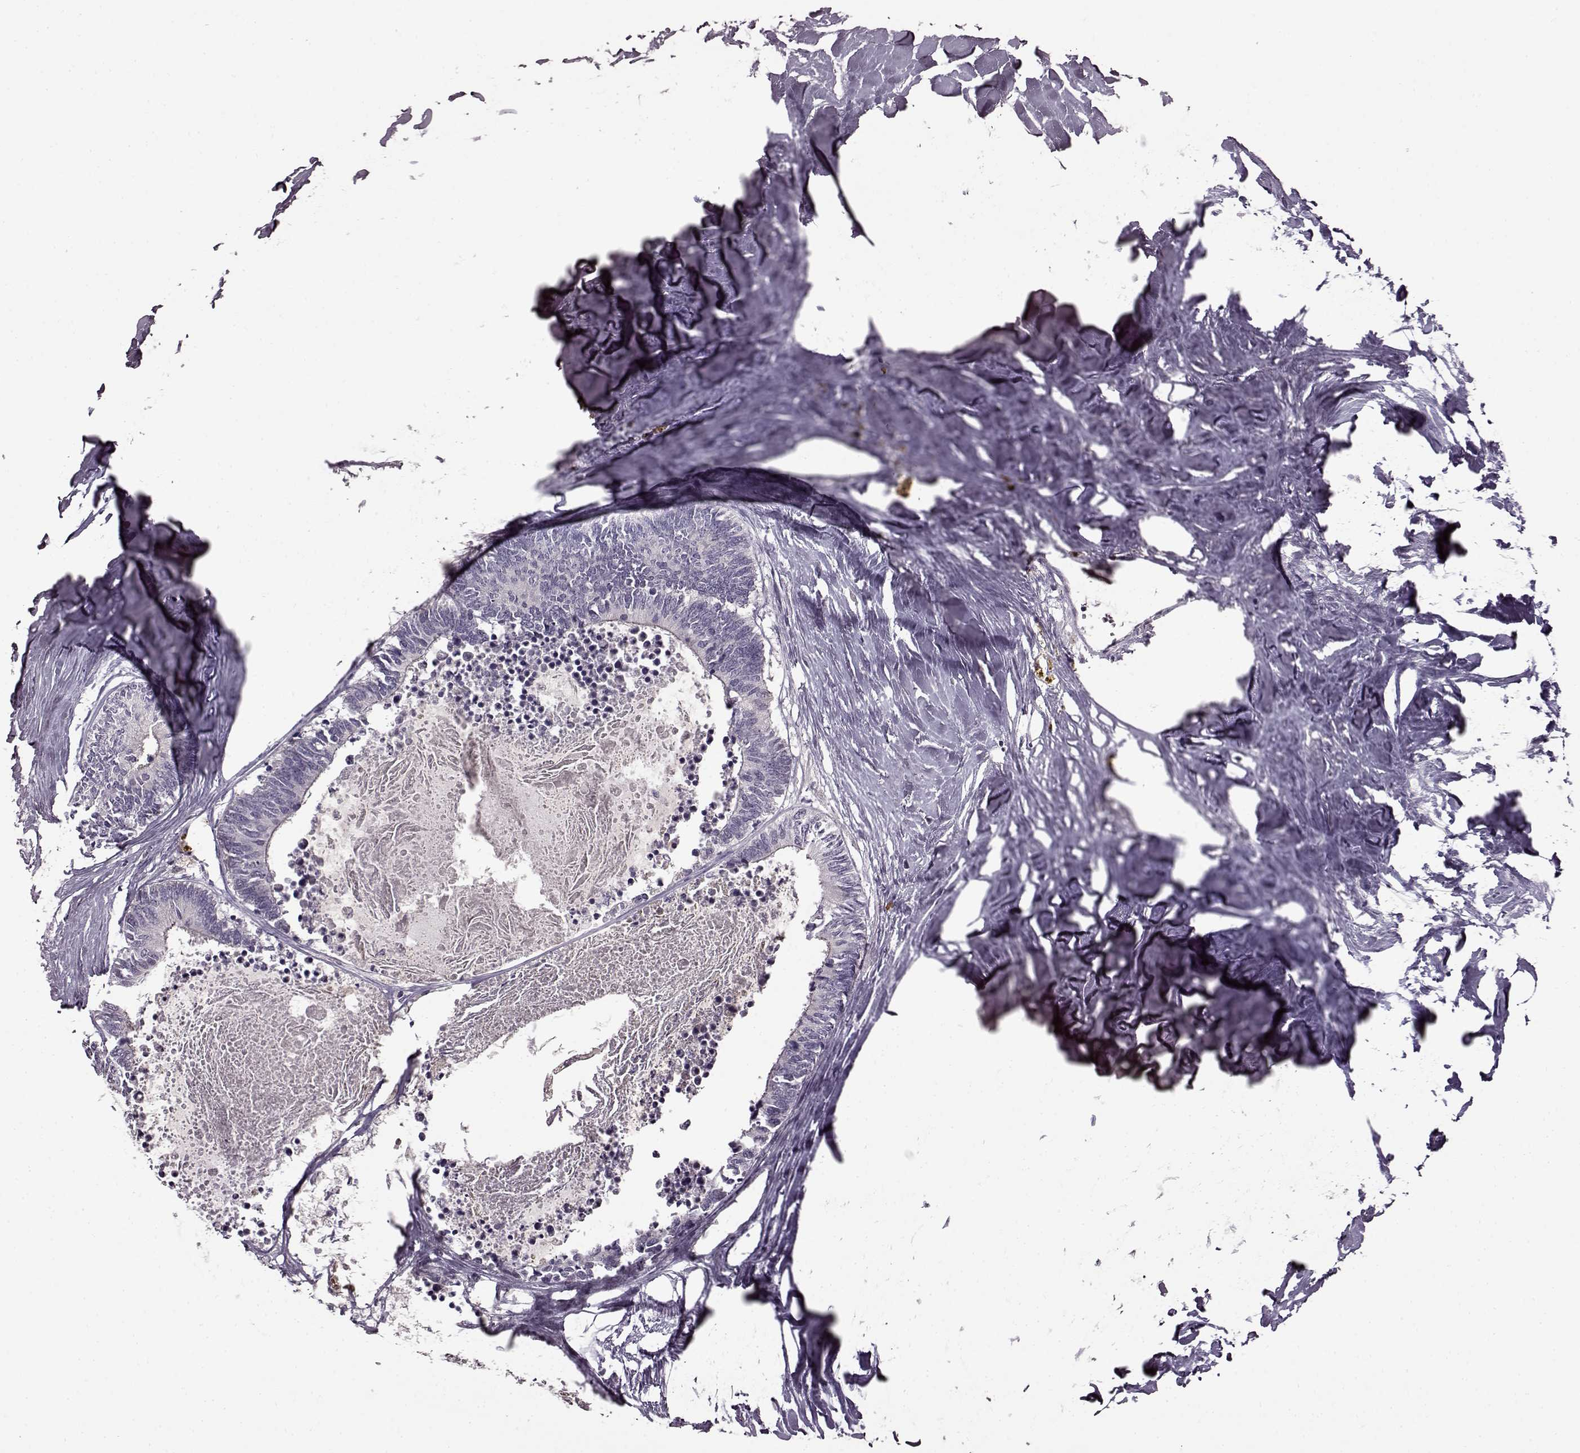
{"staining": {"intensity": "weak", "quantity": "<25%", "location": "cytoplasmic/membranous"}, "tissue": "colorectal cancer", "cell_type": "Tumor cells", "image_type": "cancer", "snomed": [{"axis": "morphology", "description": "Adenocarcinoma, NOS"}, {"axis": "topography", "description": "Colon"}, {"axis": "topography", "description": "Rectum"}], "caption": "Immunohistochemical staining of human colorectal cancer exhibits no significant staining in tumor cells.", "gene": "CNGA3", "patient": {"sex": "male", "age": 57}}